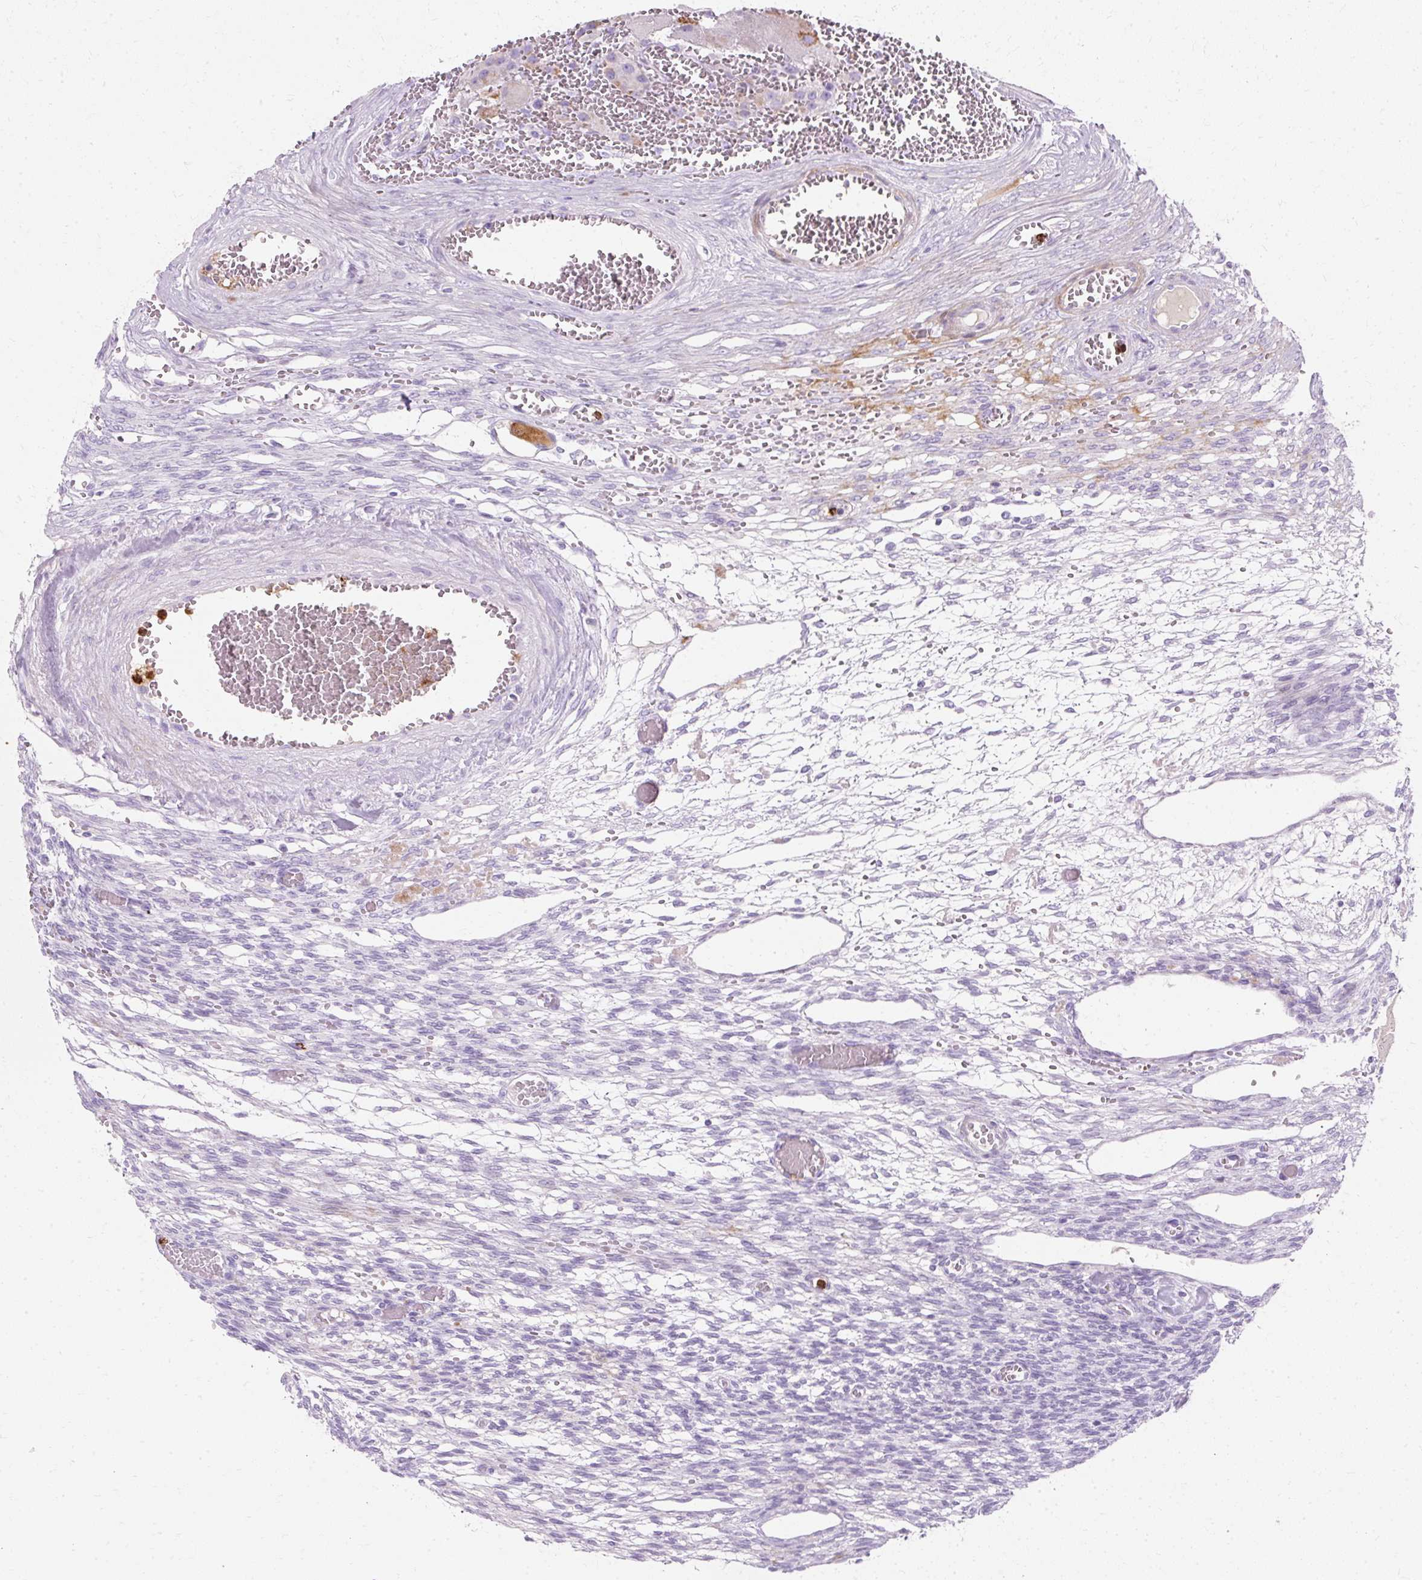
{"staining": {"intensity": "negative", "quantity": "none", "location": "none"}, "tissue": "ovary", "cell_type": "Follicle cells", "image_type": "normal", "snomed": [{"axis": "morphology", "description": "Normal tissue, NOS"}, {"axis": "topography", "description": "Ovary"}], "caption": "There is no significant positivity in follicle cells of ovary. The staining was performed using DAB (3,3'-diaminobenzidine) to visualize the protein expression in brown, while the nuclei were stained in blue with hematoxylin (Magnification: 20x).", "gene": "DEFA1B", "patient": {"sex": "female", "age": 67}}